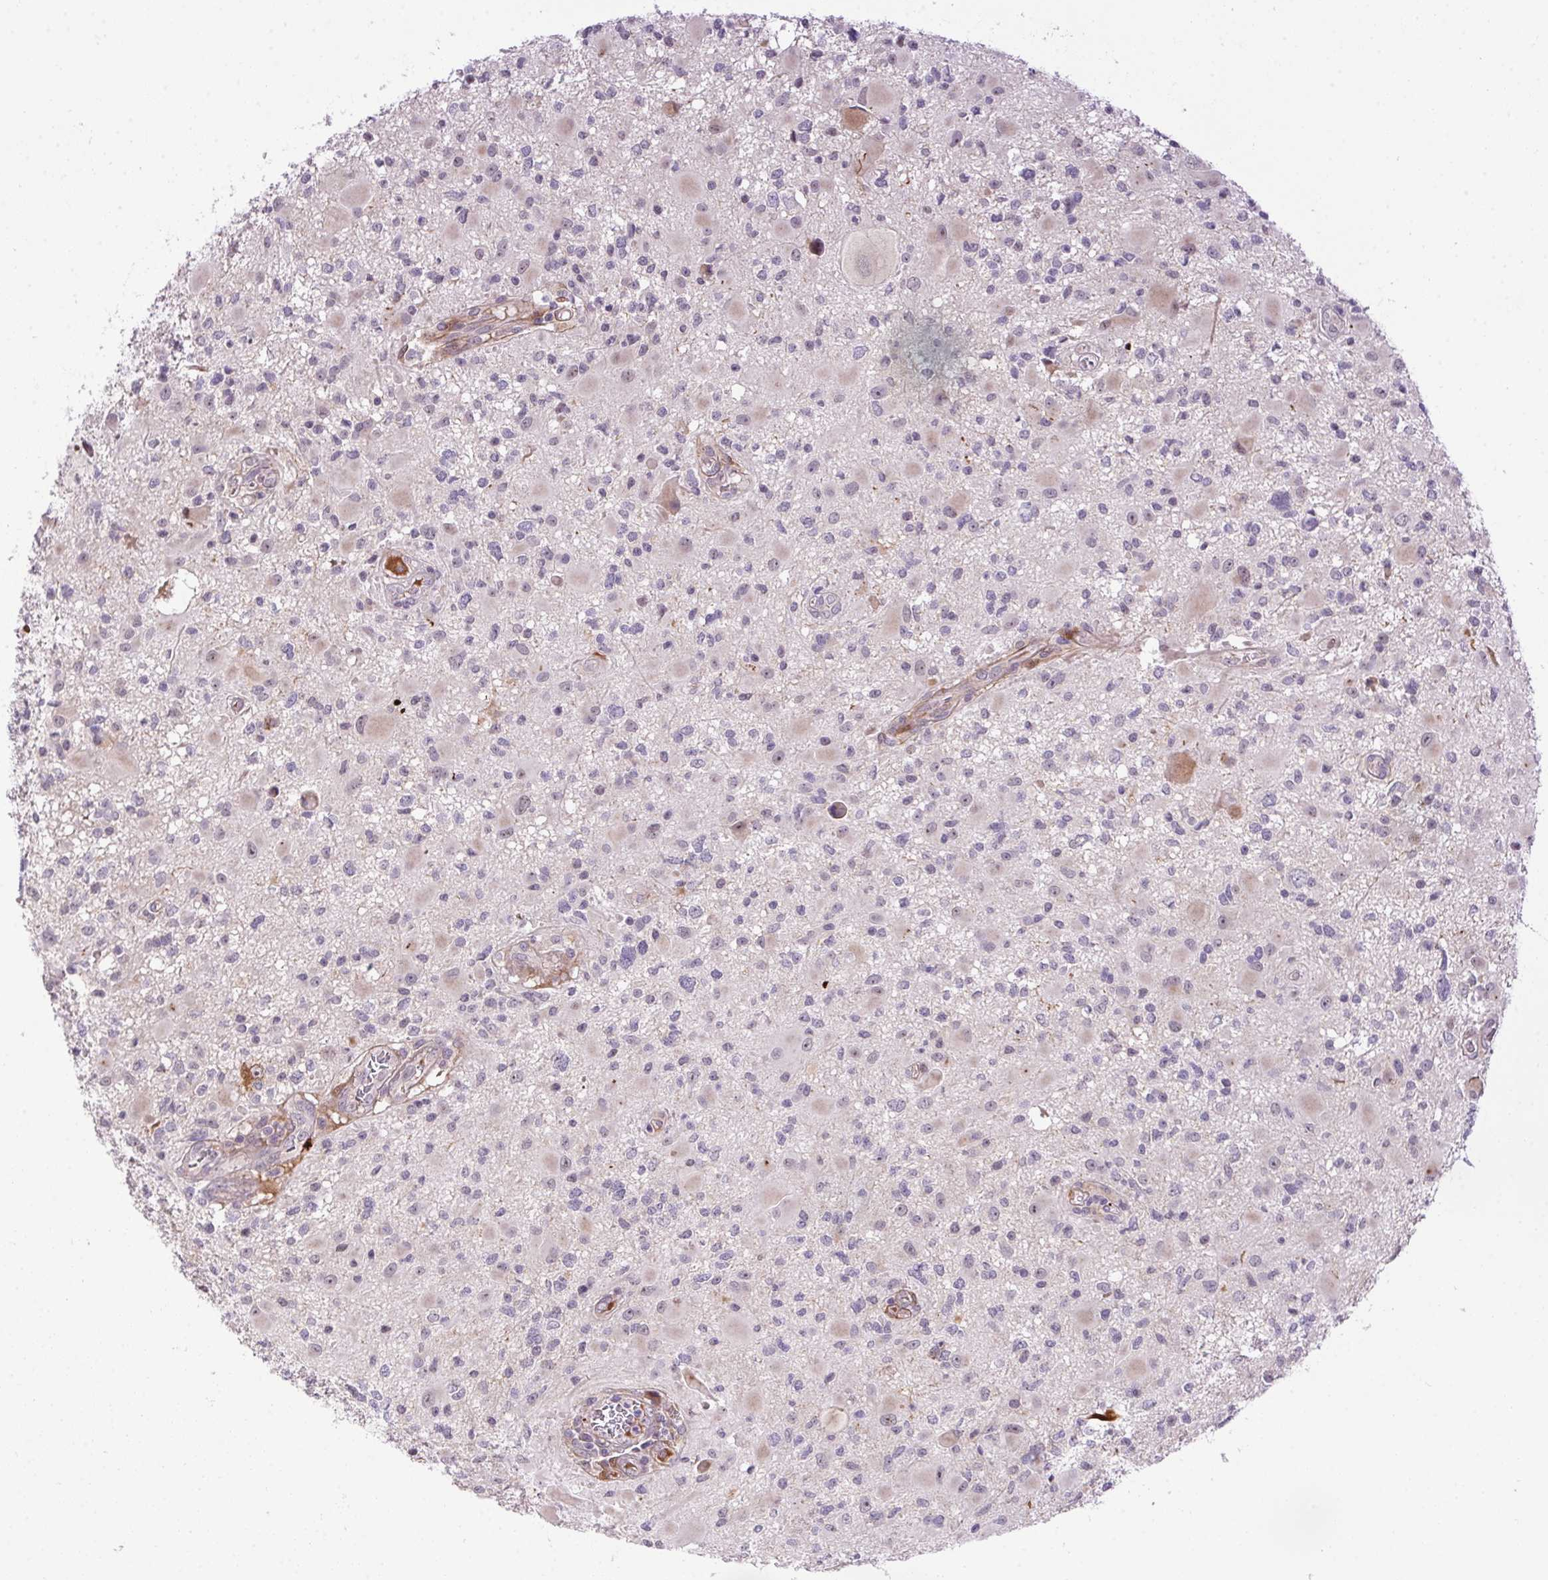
{"staining": {"intensity": "negative", "quantity": "none", "location": "none"}, "tissue": "glioma", "cell_type": "Tumor cells", "image_type": "cancer", "snomed": [{"axis": "morphology", "description": "Glioma, malignant, High grade"}, {"axis": "topography", "description": "Brain"}], "caption": "There is no significant expression in tumor cells of malignant high-grade glioma.", "gene": "LRRTM1", "patient": {"sex": "male", "age": 54}}